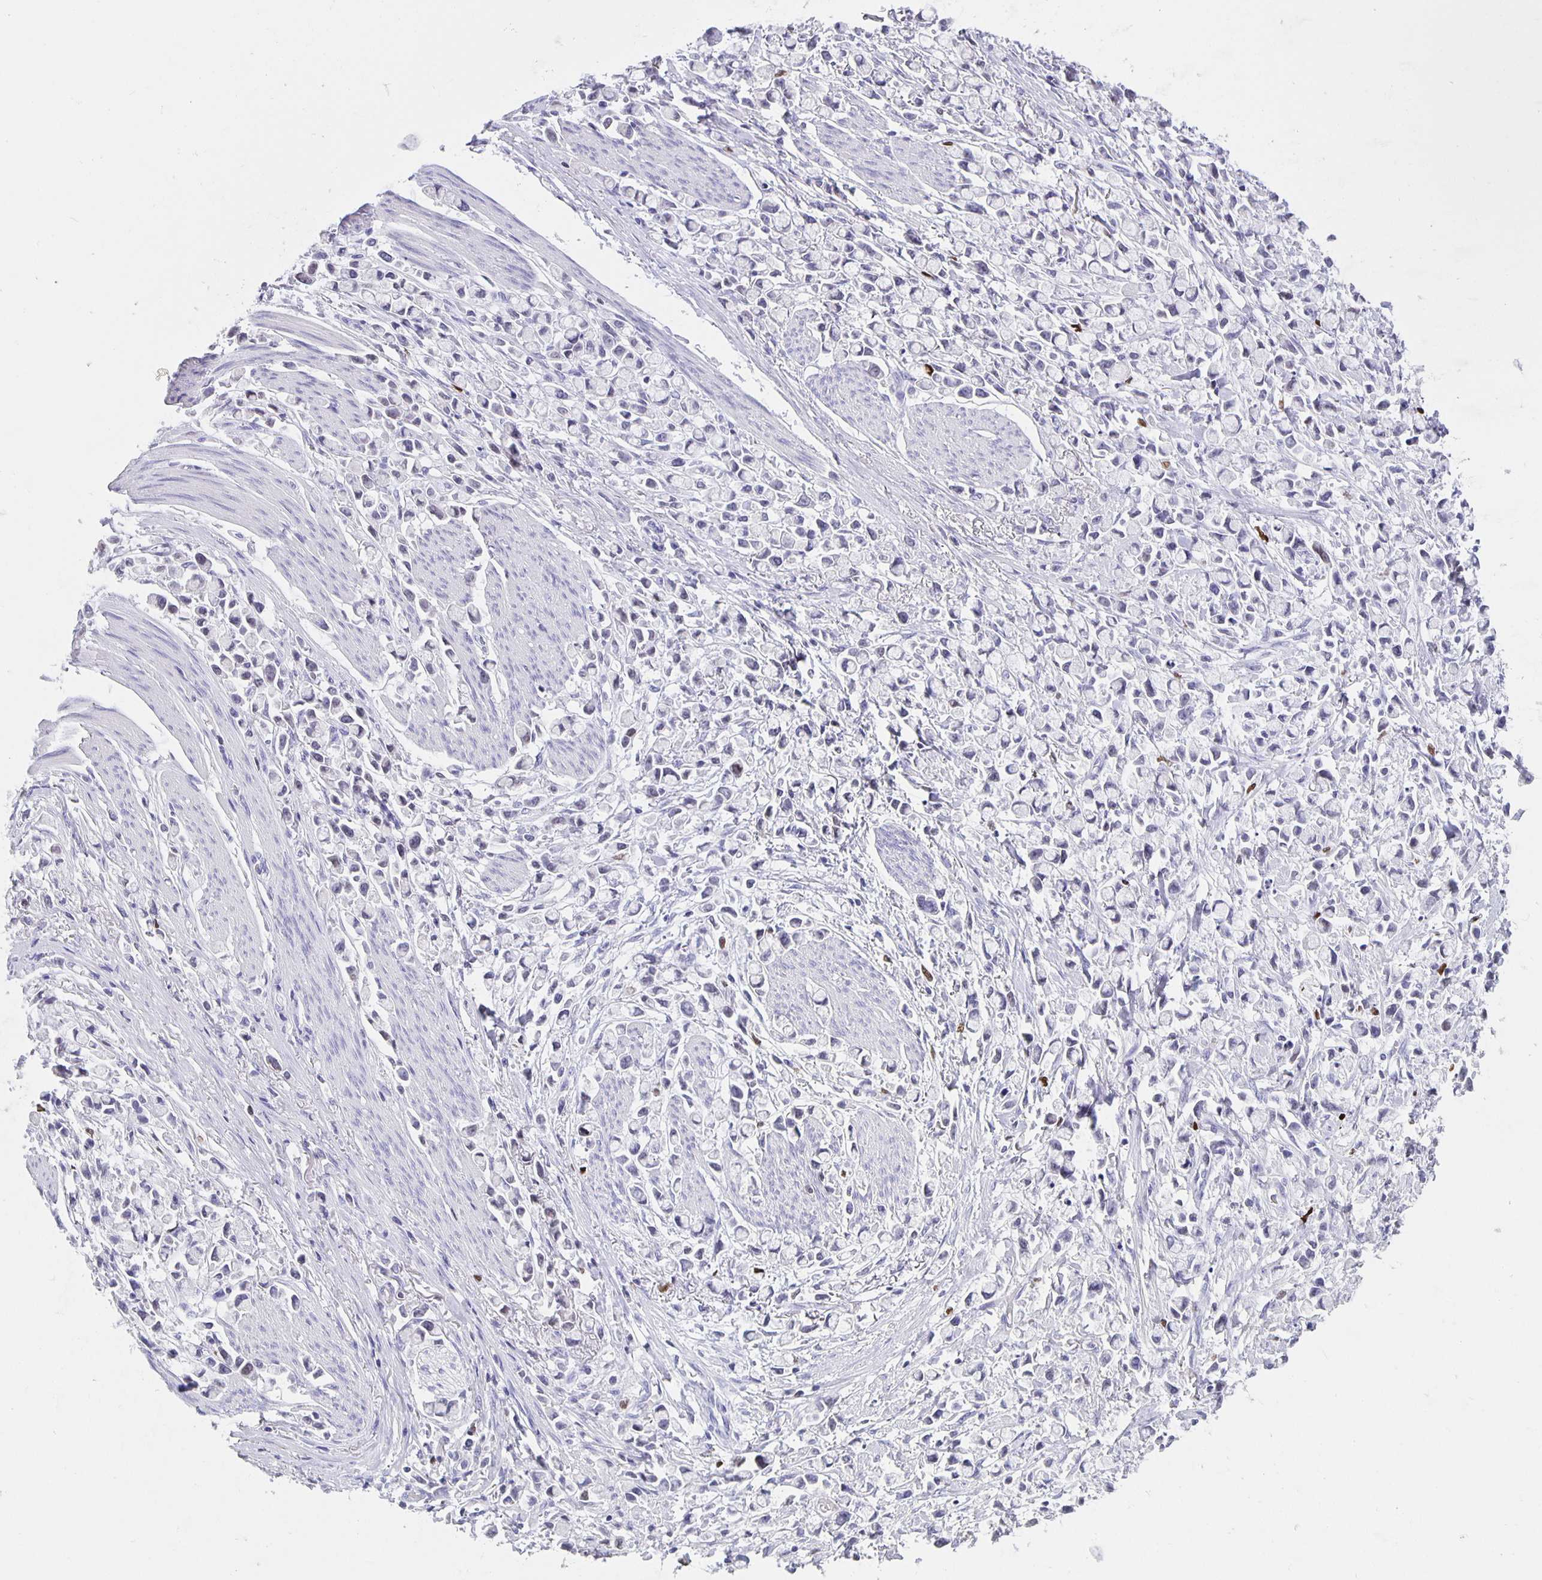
{"staining": {"intensity": "negative", "quantity": "none", "location": "none"}, "tissue": "stomach cancer", "cell_type": "Tumor cells", "image_type": "cancer", "snomed": [{"axis": "morphology", "description": "Adenocarcinoma, NOS"}, {"axis": "topography", "description": "Stomach"}], "caption": "This micrograph is of adenocarcinoma (stomach) stained with immunohistochemistry to label a protein in brown with the nuclei are counter-stained blue. There is no positivity in tumor cells.", "gene": "SATB2", "patient": {"sex": "female", "age": 81}}